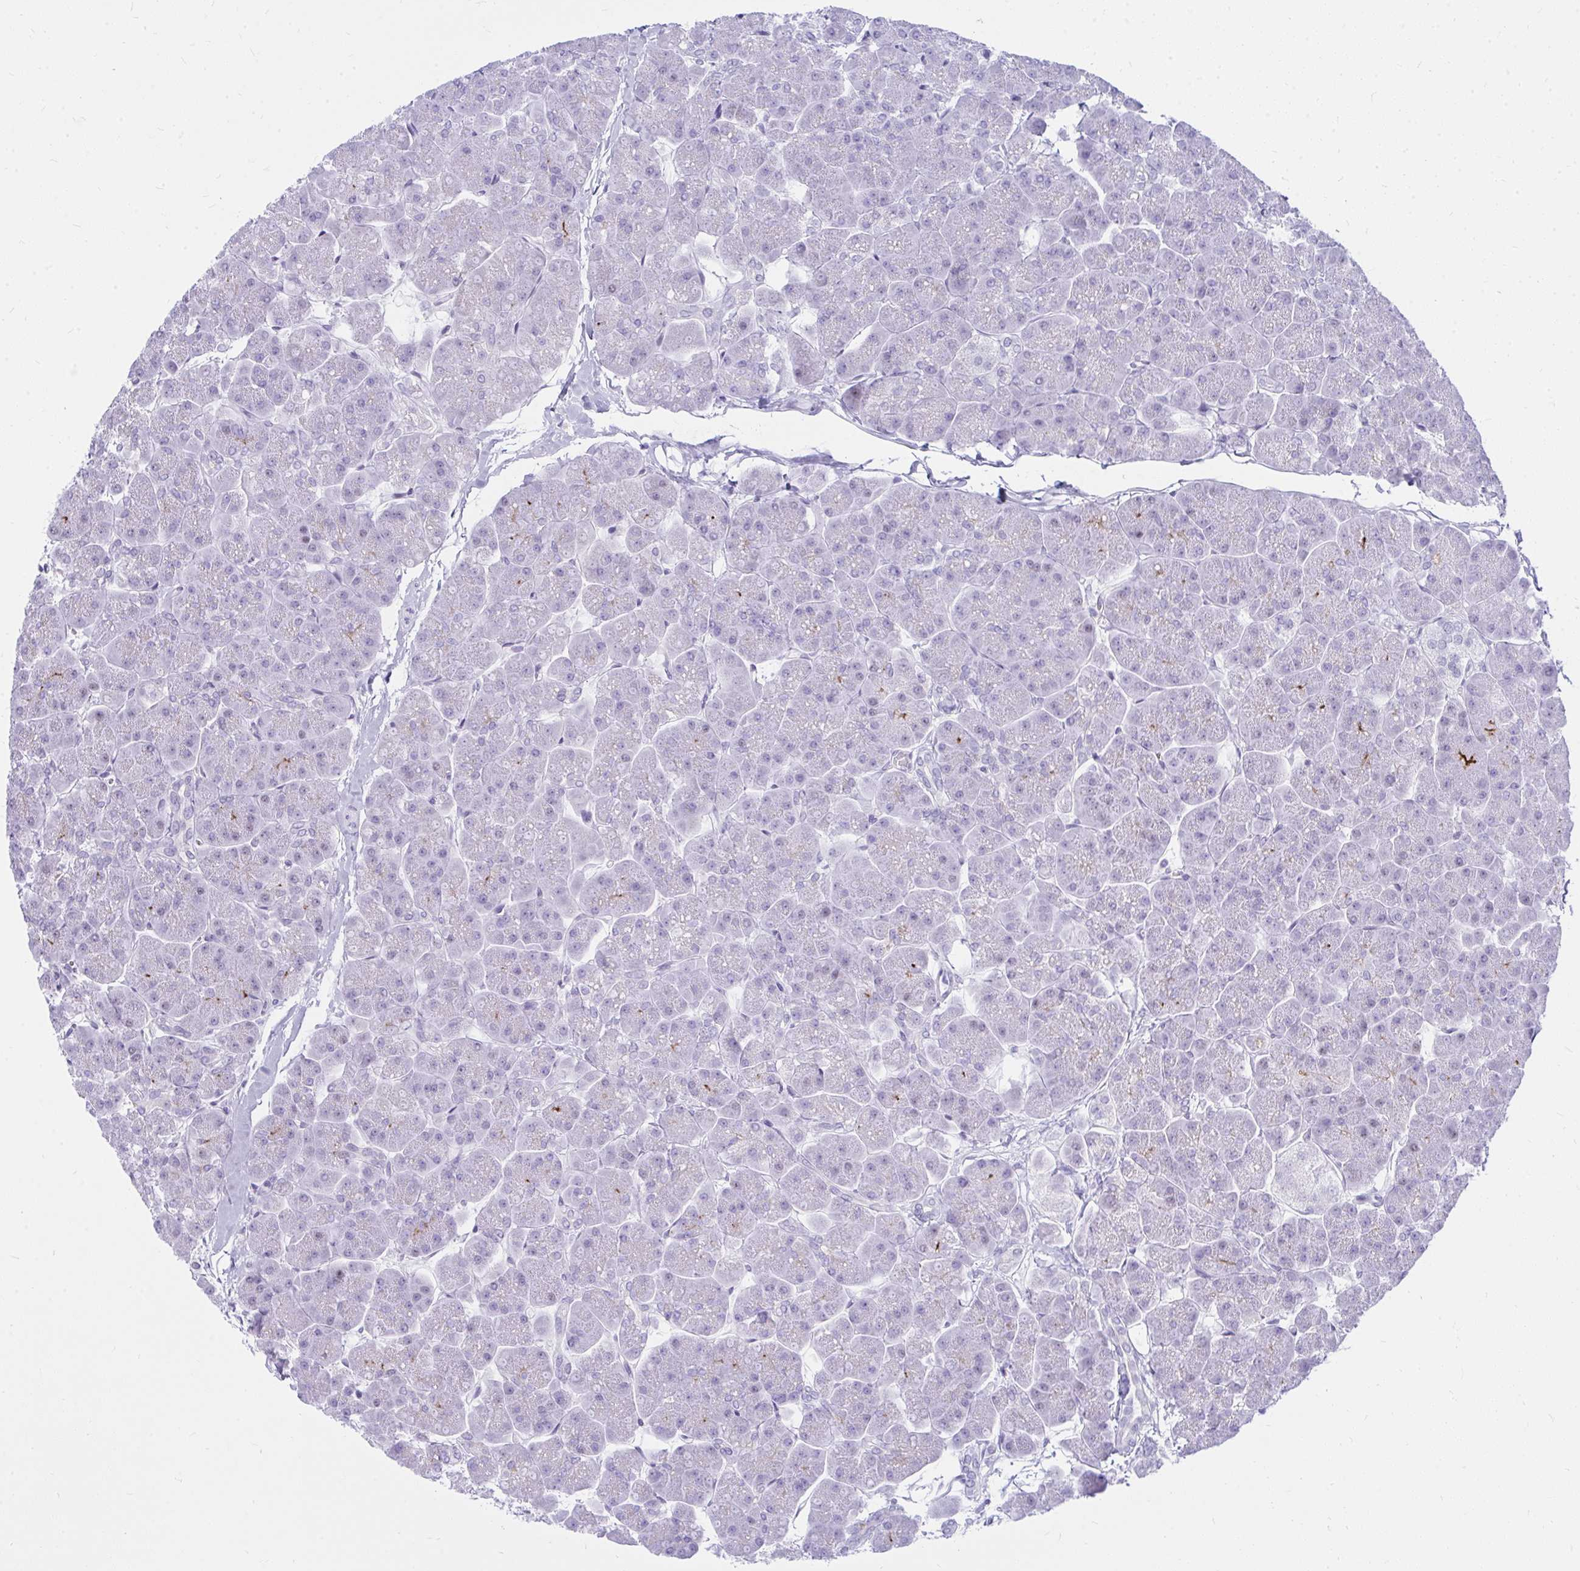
{"staining": {"intensity": "moderate", "quantity": "<25%", "location": "cytoplasmic/membranous"}, "tissue": "pancreas", "cell_type": "Exocrine glandular cells", "image_type": "normal", "snomed": [{"axis": "morphology", "description": "Normal tissue, NOS"}, {"axis": "topography", "description": "Pancreas"}, {"axis": "topography", "description": "Peripheral nerve tissue"}], "caption": "This micrograph shows IHC staining of normal pancreas, with low moderate cytoplasmic/membranous expression in approximately <25% of exocrine glandular cells.", "gene": "OR5F1", "patient": {"sex": "male", "age": 54}}